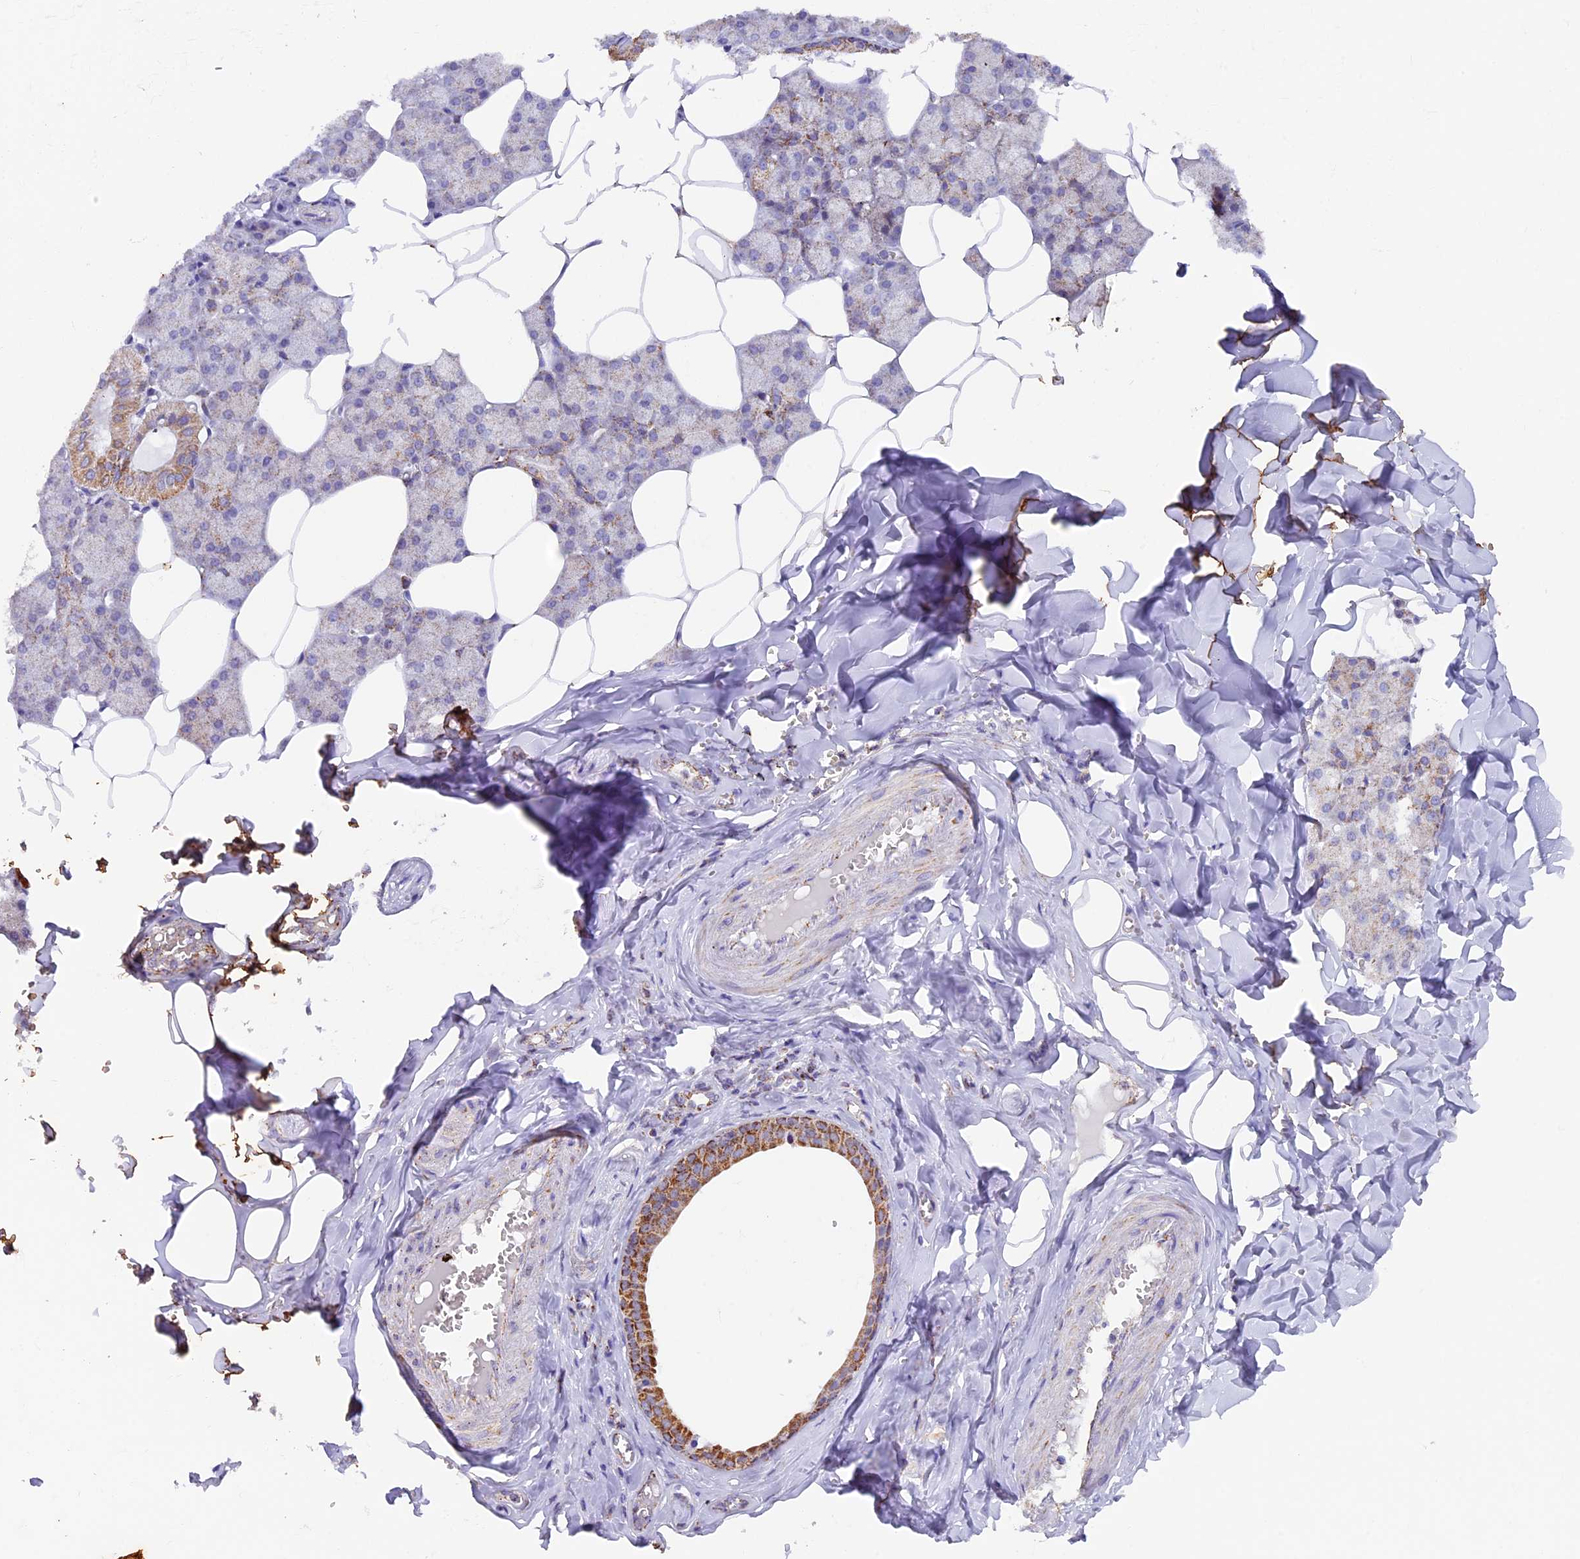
{"staining": {"intensity": "strong", "quantity": "<25%", "location": "cytoplasmic/membranous"}, "tissue": "salivary gland", "cell_type": "Glandular cells", "image_type": "normal", "snomed": [{"axis": "morphology", "description": "Normal tissue, NOS"}, {"axis": "topography", "description": "Salivary gland"}], "caption": "Salivary gland stained with IHC shows strong cytoplasmic/membranous staining in about <25% of glandular cells.", "gene": "TFAM", "patient": {"sex": "male", "age": 62}}